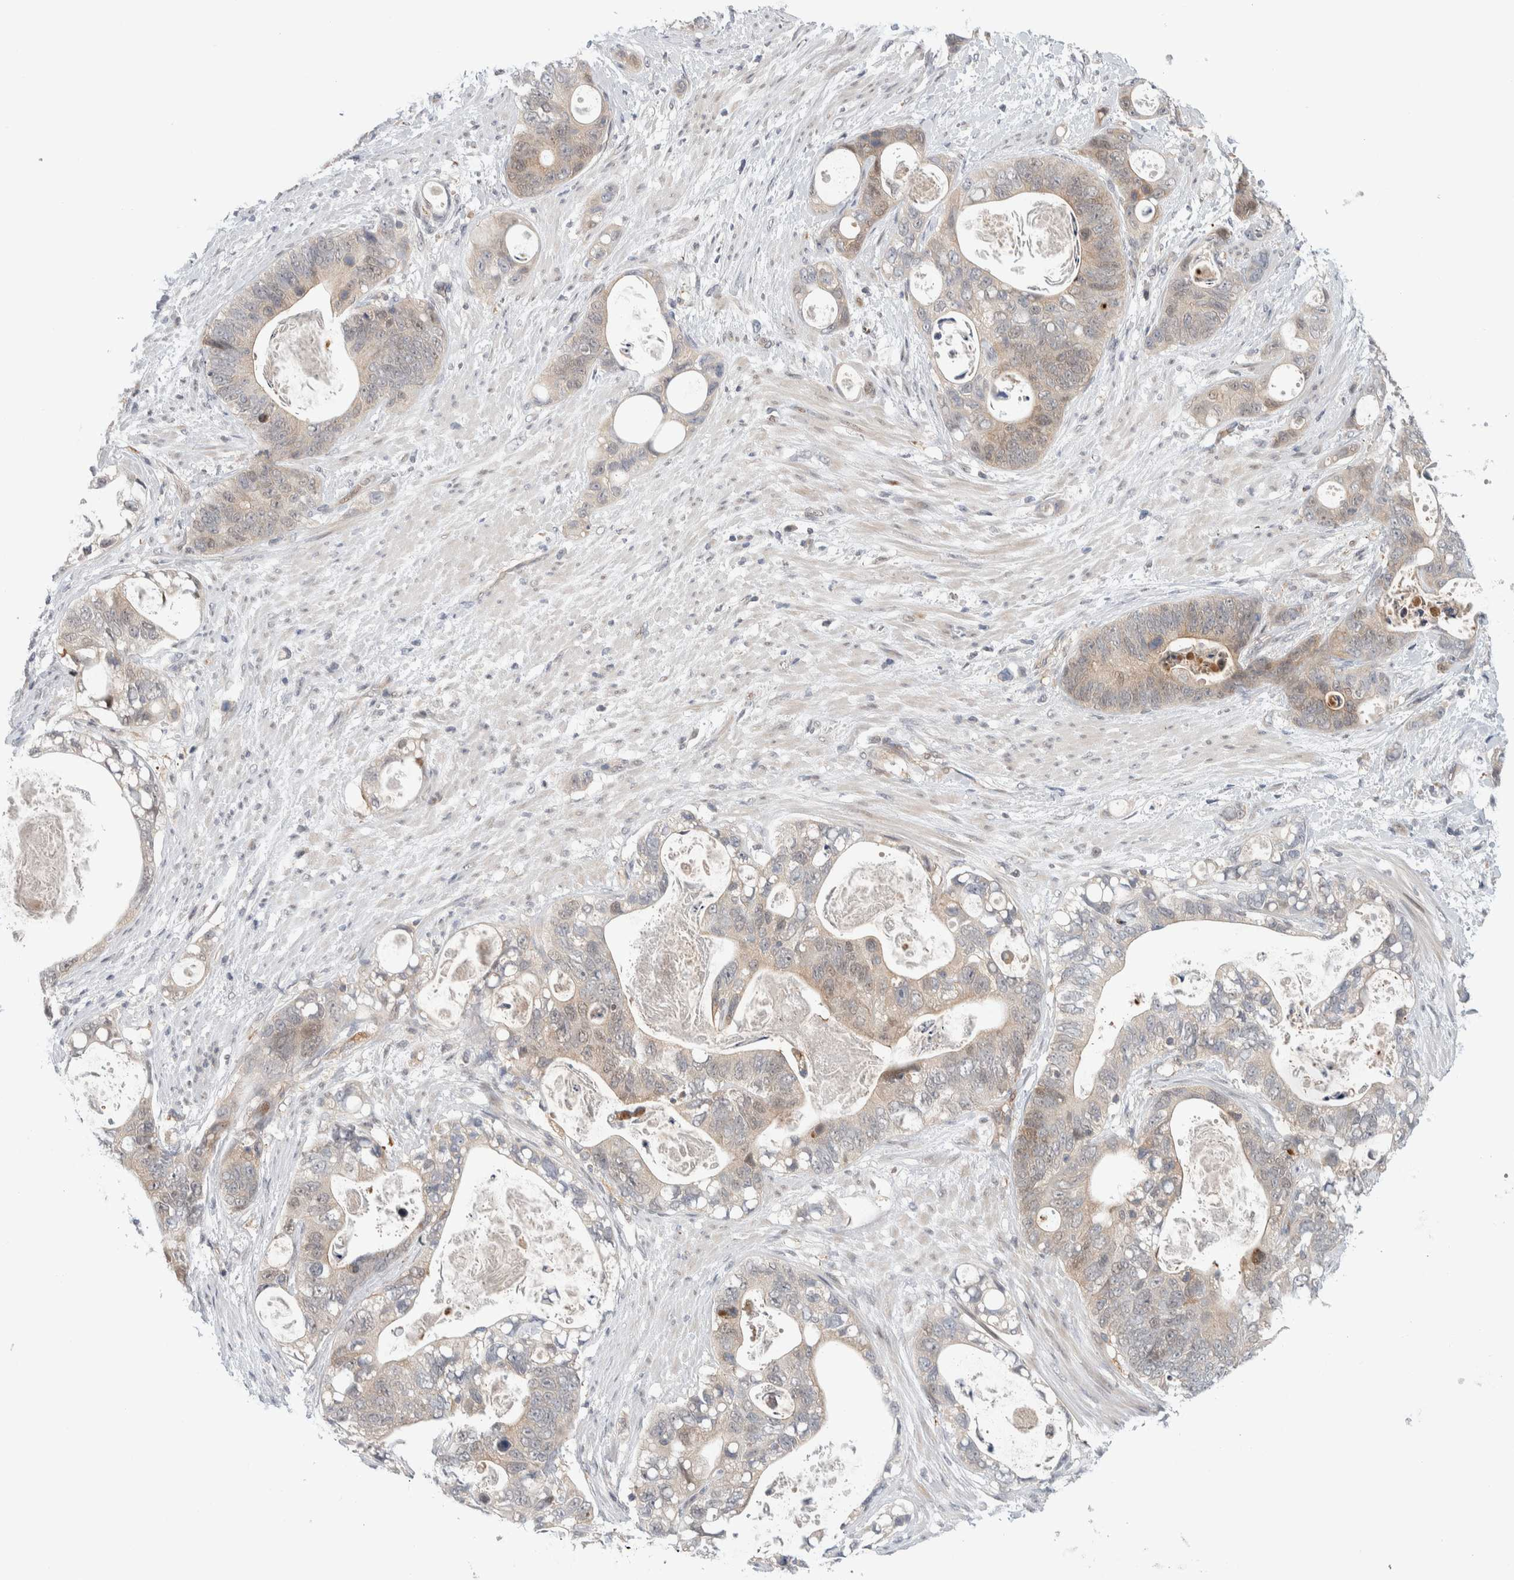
{"staining": {"intensity": "weak", "quantity": "25%-75%", "location": "cytoplasmic/membranous"}, "tissue": "stomach cancer", "cell_type": "Tumor cells", "image_type": "cancer", "snomed": [{"axis": "morphology", "description": "Normal tissue, NOS"}, {"axis": "morphology", "description": "Adenocarcinoma, NOS"}, {"axis": "topography", "description": "Stomach"}], "caption": "This photomicrograph exhibits immunohistochemistry (IHC) staining of stomach cancer (adenocarcinoma), with low weak cytoplasmic/membranous positivity in about 25%-75% of tumor cells.", "gene": "NCR3LG1", "patient": {"sex": "female", "age": 89}}